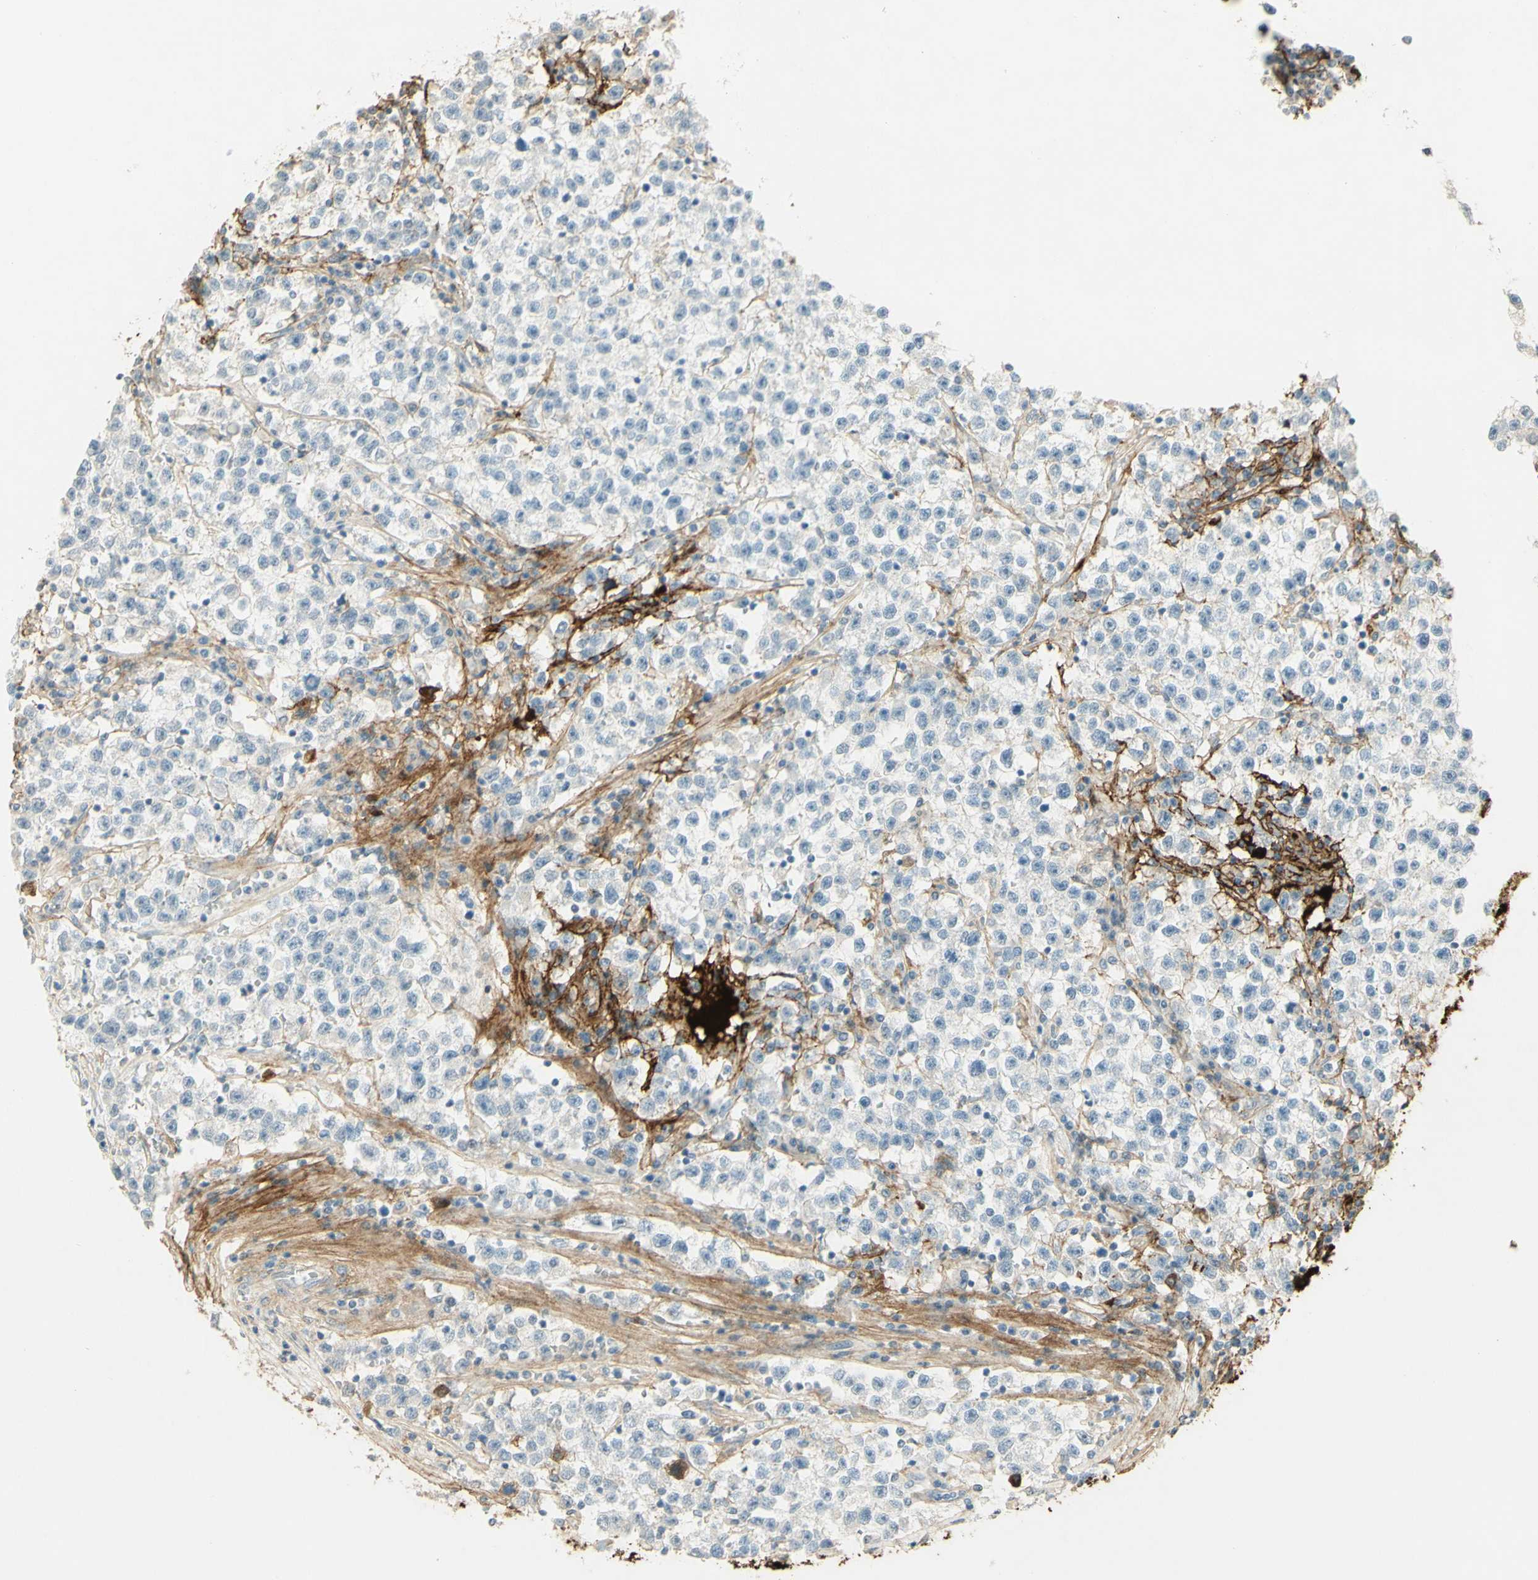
{"staining": {"intensity": "strong", "quantity": "<25%", "location": "cytoplasmic/membranous"}, "tissue": "testis cancer", "cell_type": "Tumor cells", "image_type": "cancer", "snomed": [{"axis": "morphology", "description": "Seminoma, NOS"}, {"axis": "topography", "description": "Testis"}], "caption": "Immunohistochemistry (IHC) (DAB) staining of testis cancer shows strong cytoplasmic/membranous protein staining in about <25% of tumor cells.", "gene": "TNN", "patient": {"sex": "male", "age": 22}}